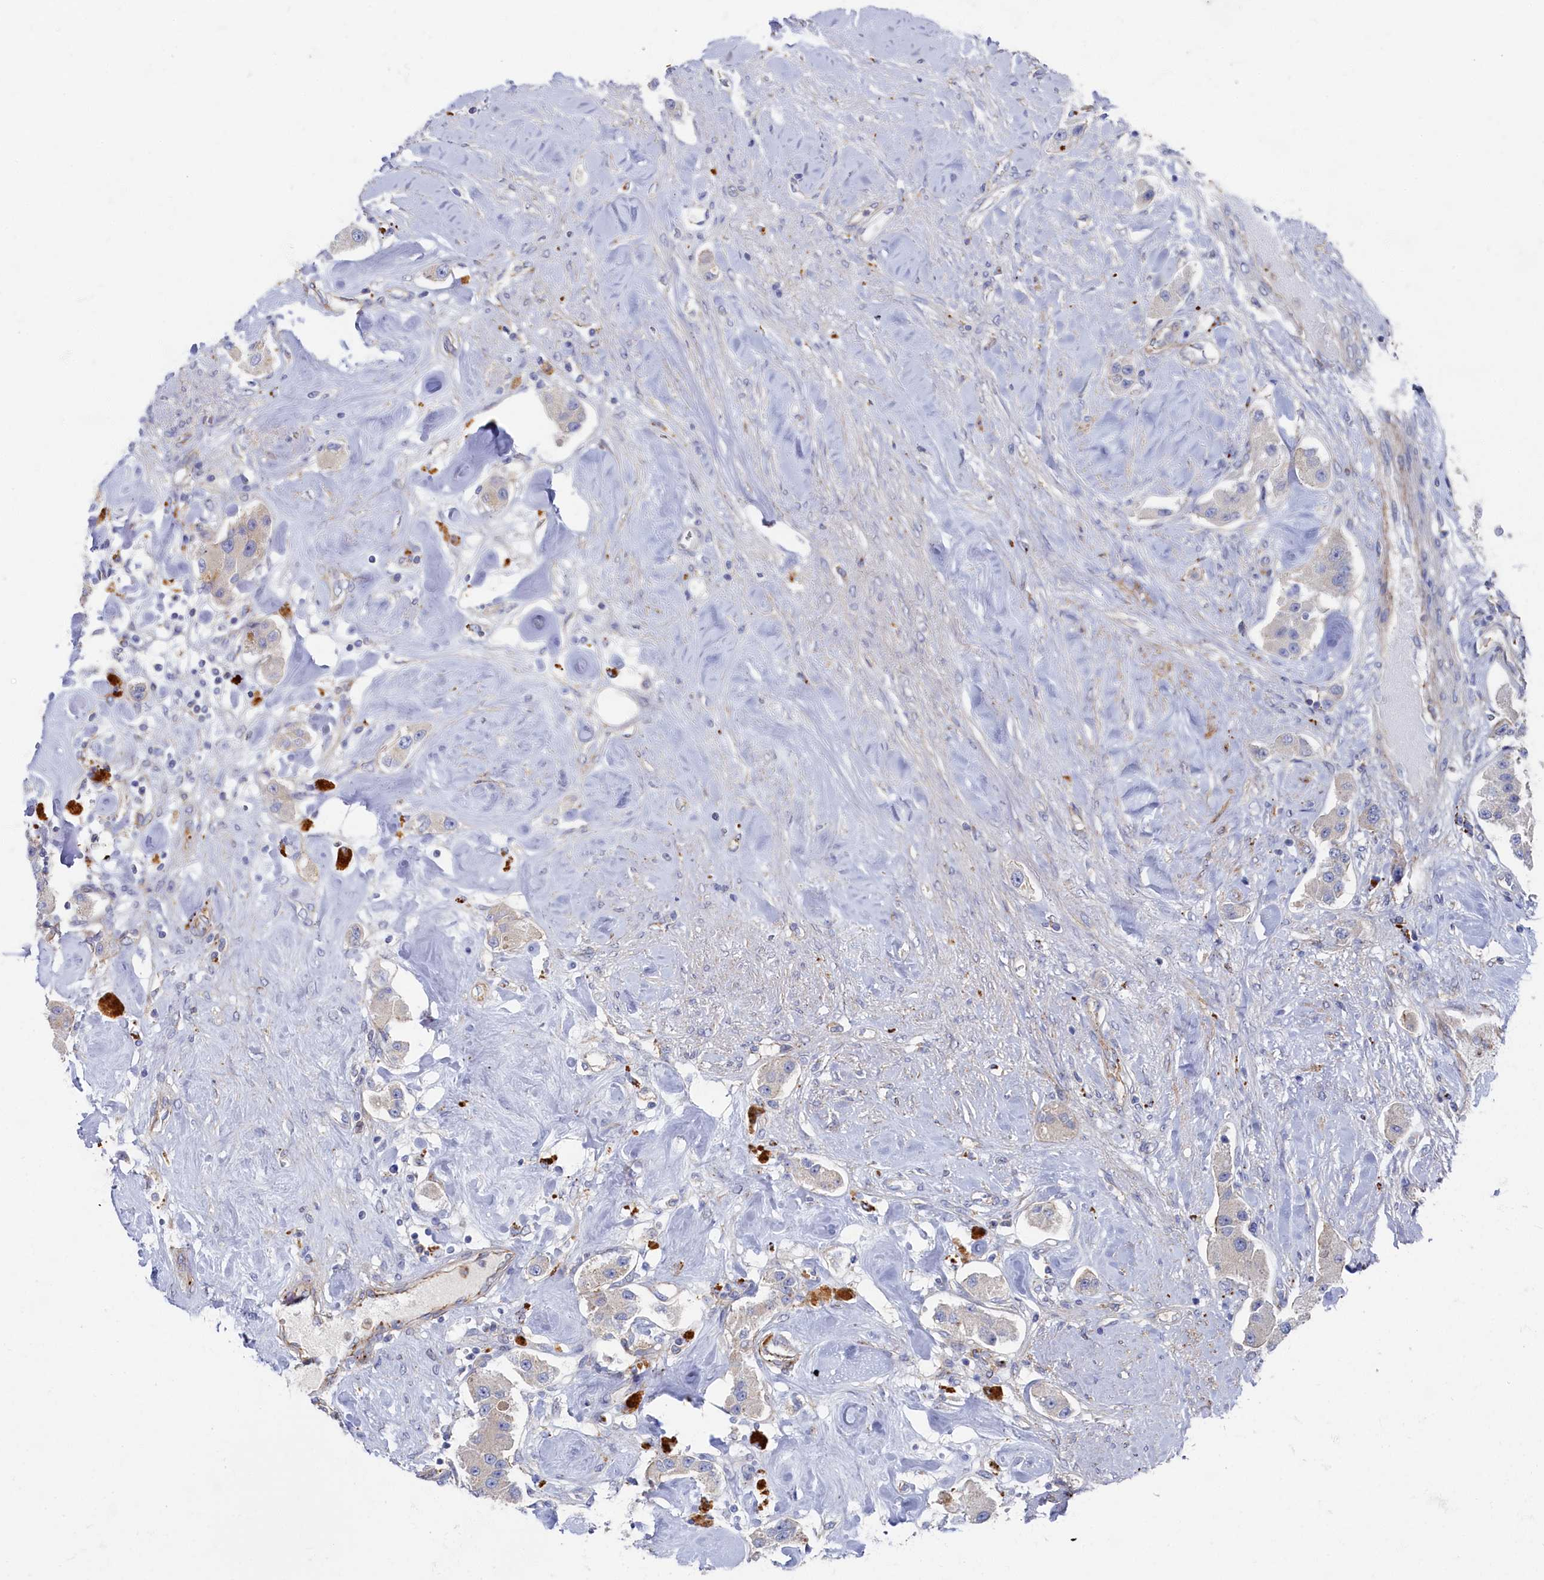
{"staining": {"intensity": "negative", "quantity": "none", "location": "none"}, "tissue": "carcinoid", "cell_type": "Tumor cells", "image_type": "cancer", "snomed": [{"axis": "morphology", "description": "Carcinoid, malignant, NOS"}, {"axis": "topography", "description": "Pancreas"}], "caption": "An IHC photomicrograph of carcinoid (malignant) is shown. There is no staining in tumor cells of carcinoid (malignant).", "gene": "PSMG2", "patient": {"sex": "male", "age": 41}}